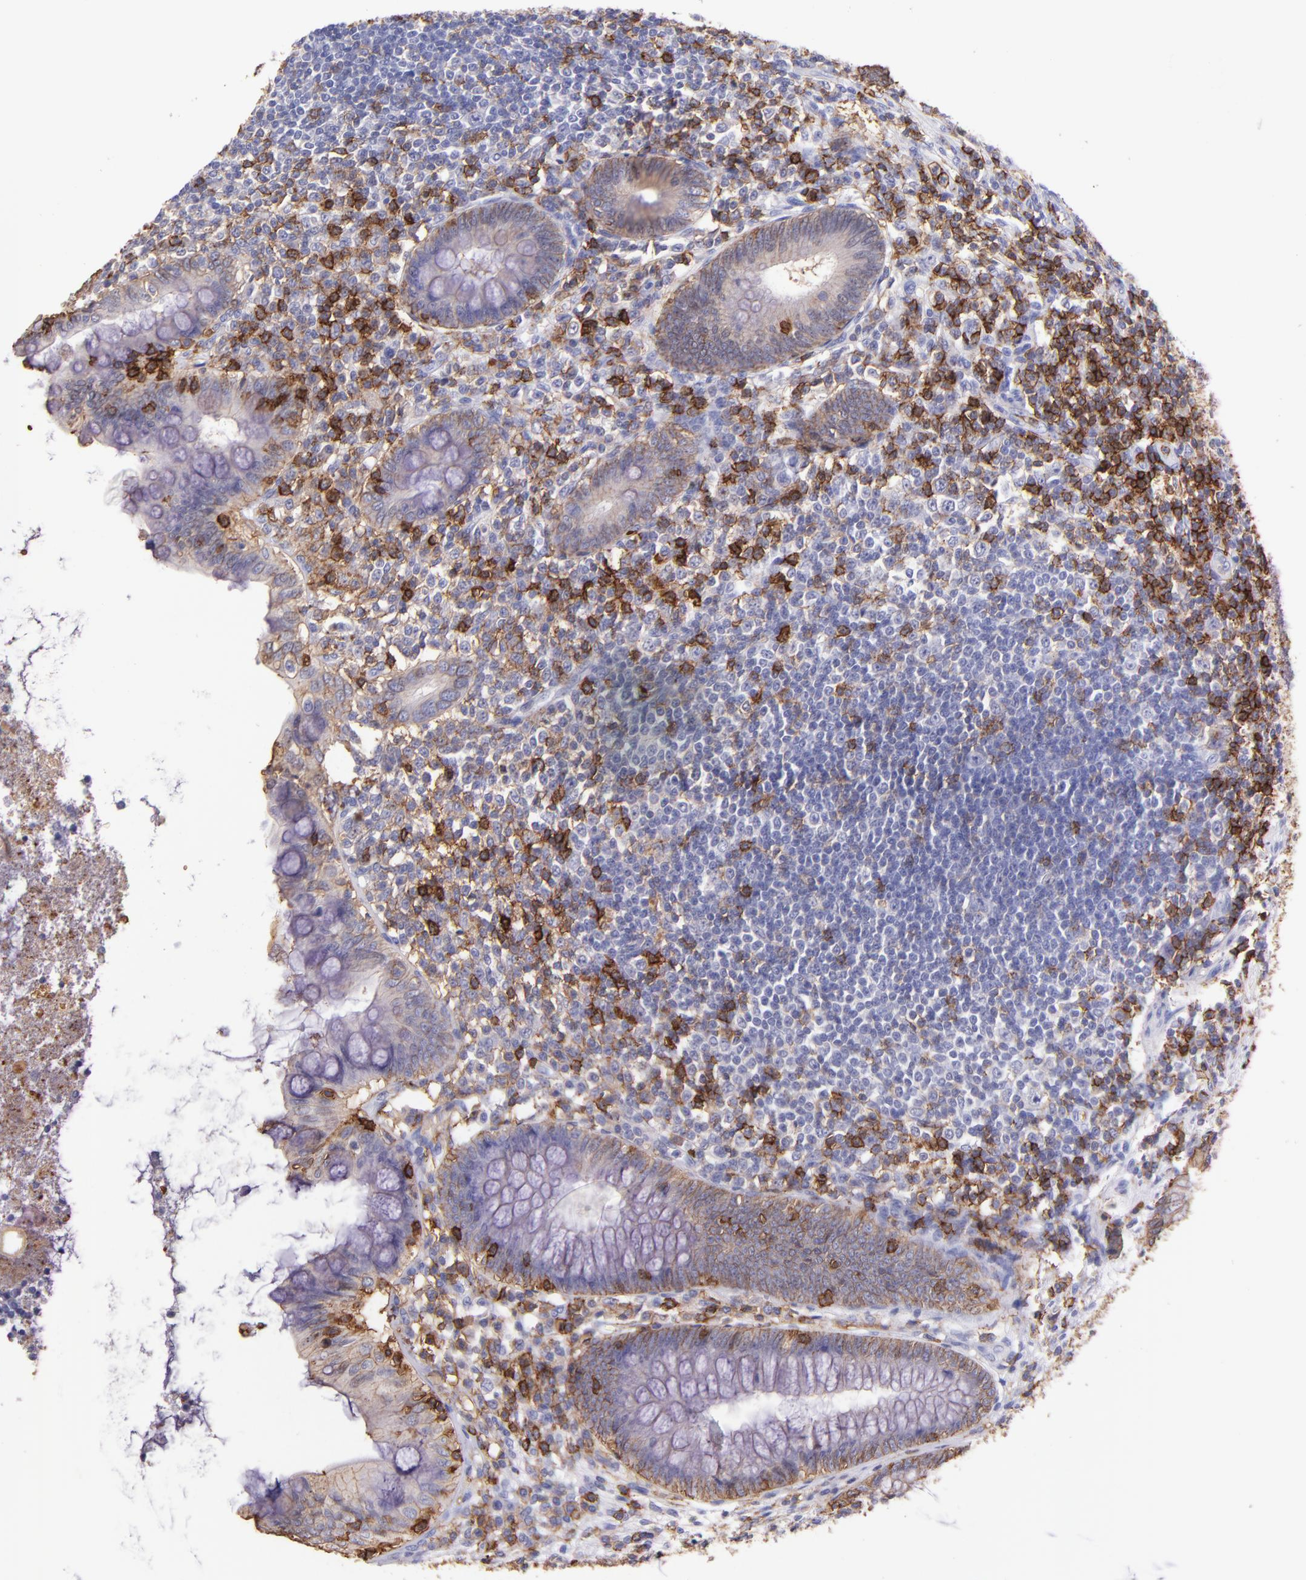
{"staining": {"intensity": "weak", "quantity": "<25%", "location": "cytoplasmic/membranous"}, "tissue": "appendix", "cell_type": "Glandular cells", "image_type": "normal", "snomed": [{"axis": "morphology", "description": "Normal tissue, NOS"}, {"axis": "topography", "description": "Appendix"}], "caption": "This is a photomicrograph of IHC staining of unremarkable appendix, which shows no expression in glandular cells. (IHC, brightfield microscopy, high magnification).", "gene": "SPN", "patient": {"sex": "female", "age": 66}}